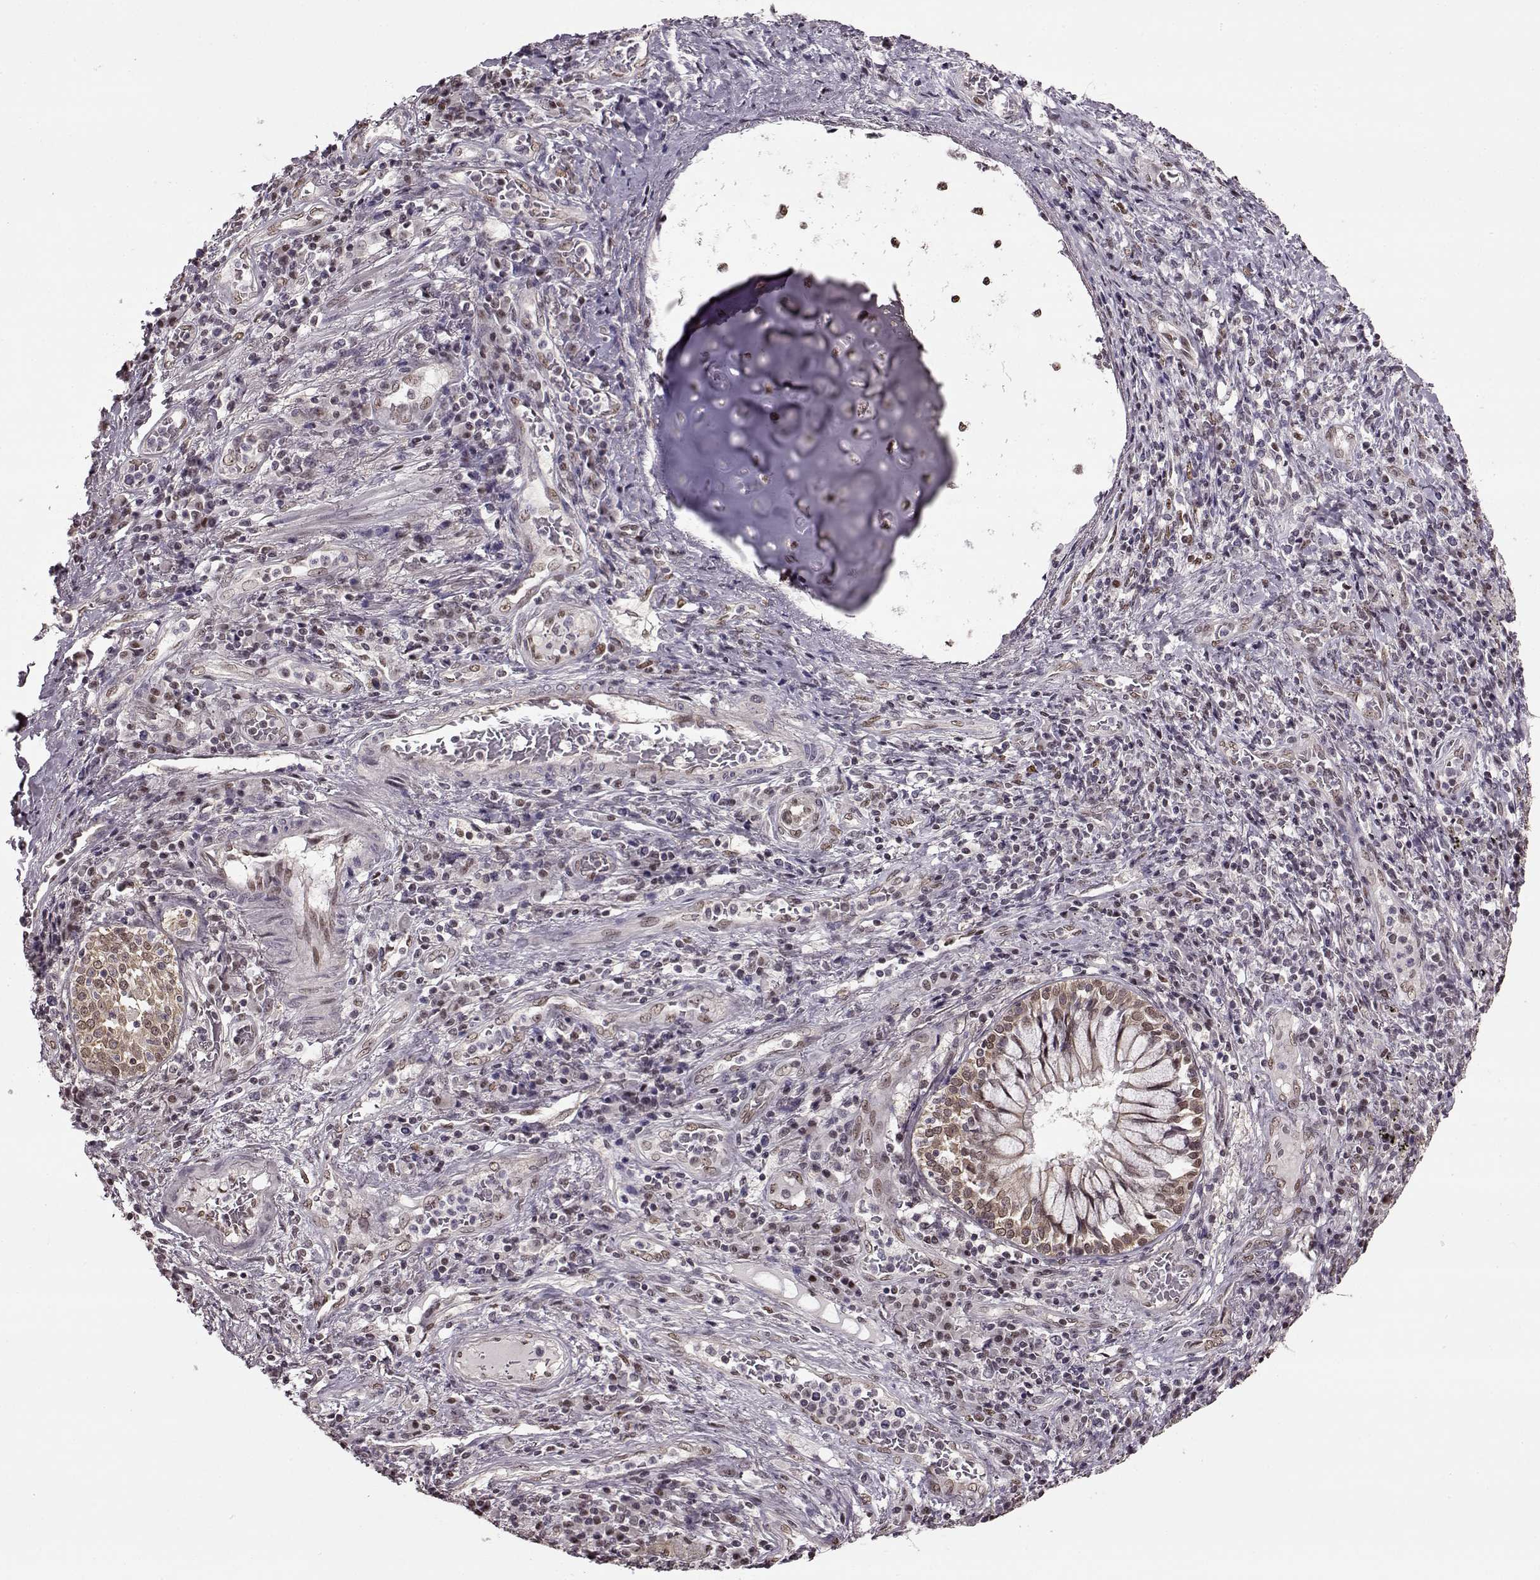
{"staining": {"intensity": "weak", "quantity": ">75%", "location": "cytoplasmic/membranous"}, "tissue": "lung cancer", "cell_type": "Tumor cells", "image_type": "cancer", "snomed": [{"axis": "morphology", "description": "Normal tissue, NOS"}, {"axis": "morphology", "description": "Squamous cell carcinoma, NOS"}, {"axis": "topography", "description": "Bronchus"}, {"axis": "topography", "description": "Lung"}], "caption": "DAB (3,3'-diaminobenzidine) immunohistochemical staining of squamous cell carcinoma (lung) exhibits weak cytoplasmic/membranous protein staining in approximately >75% of tumor cells.", "gene": "FTO", "patient": {"sex": "male", "age": 64}}